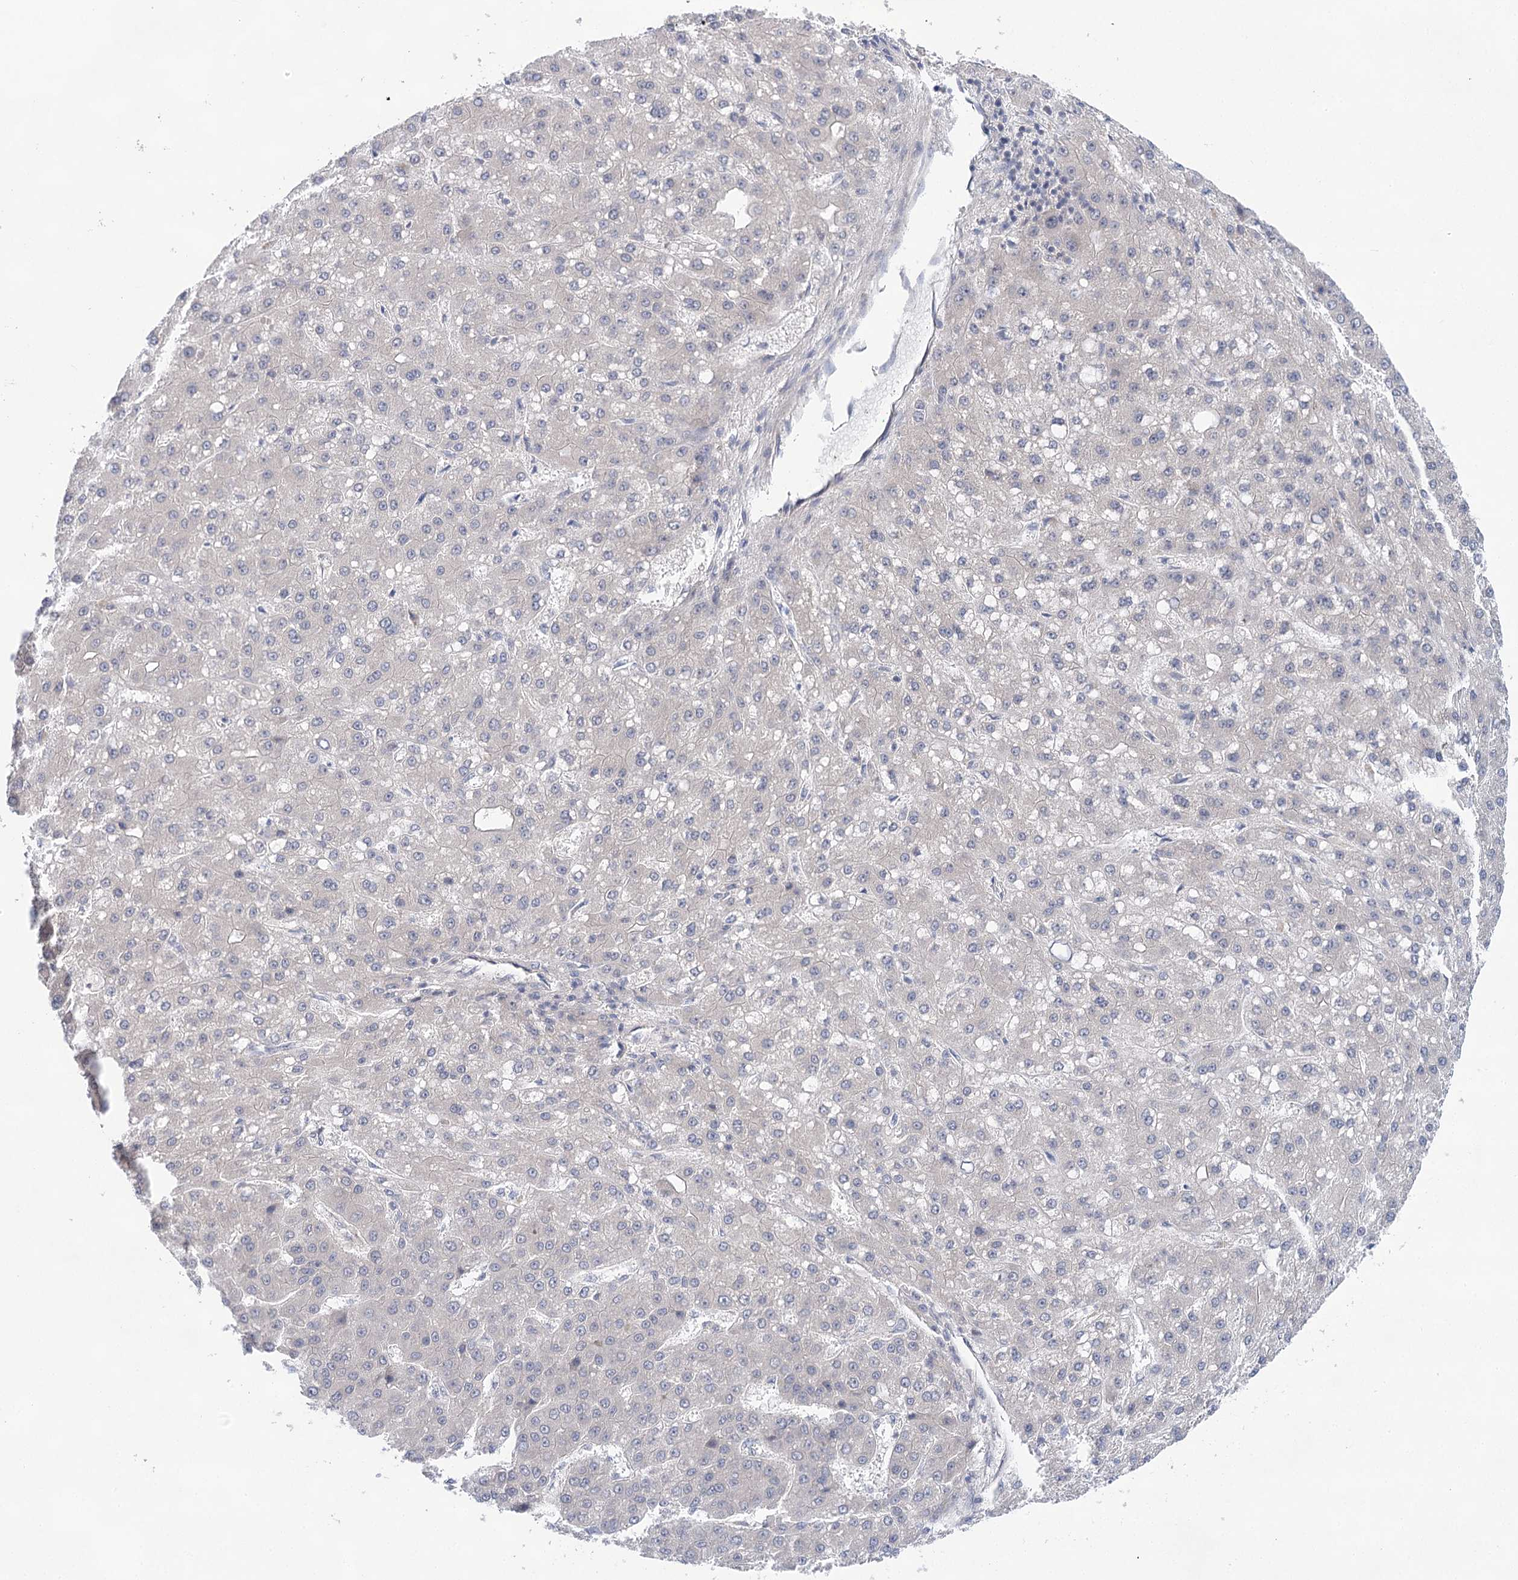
{"staining": {"intensity": "negative", "quantity": "none", "location": "none"}, "tissue": "liver cancer", "cell_type": "Tumor cells", "image_type": "cancer", "snomed": [{"axis": "morphology", "description": "Carcinoma, Hepatocellular, NOS"}, {"axis": "topography", "description": "Liver"}], "caption": "Immunohistochemistry (IHC) histopathology image of liver hepatocellular carcinoma stained for a protein (brown), which reveals no expression in tumor cells.", "gene": "LALBA", "patient": {"sex": "male", "age": 67}}